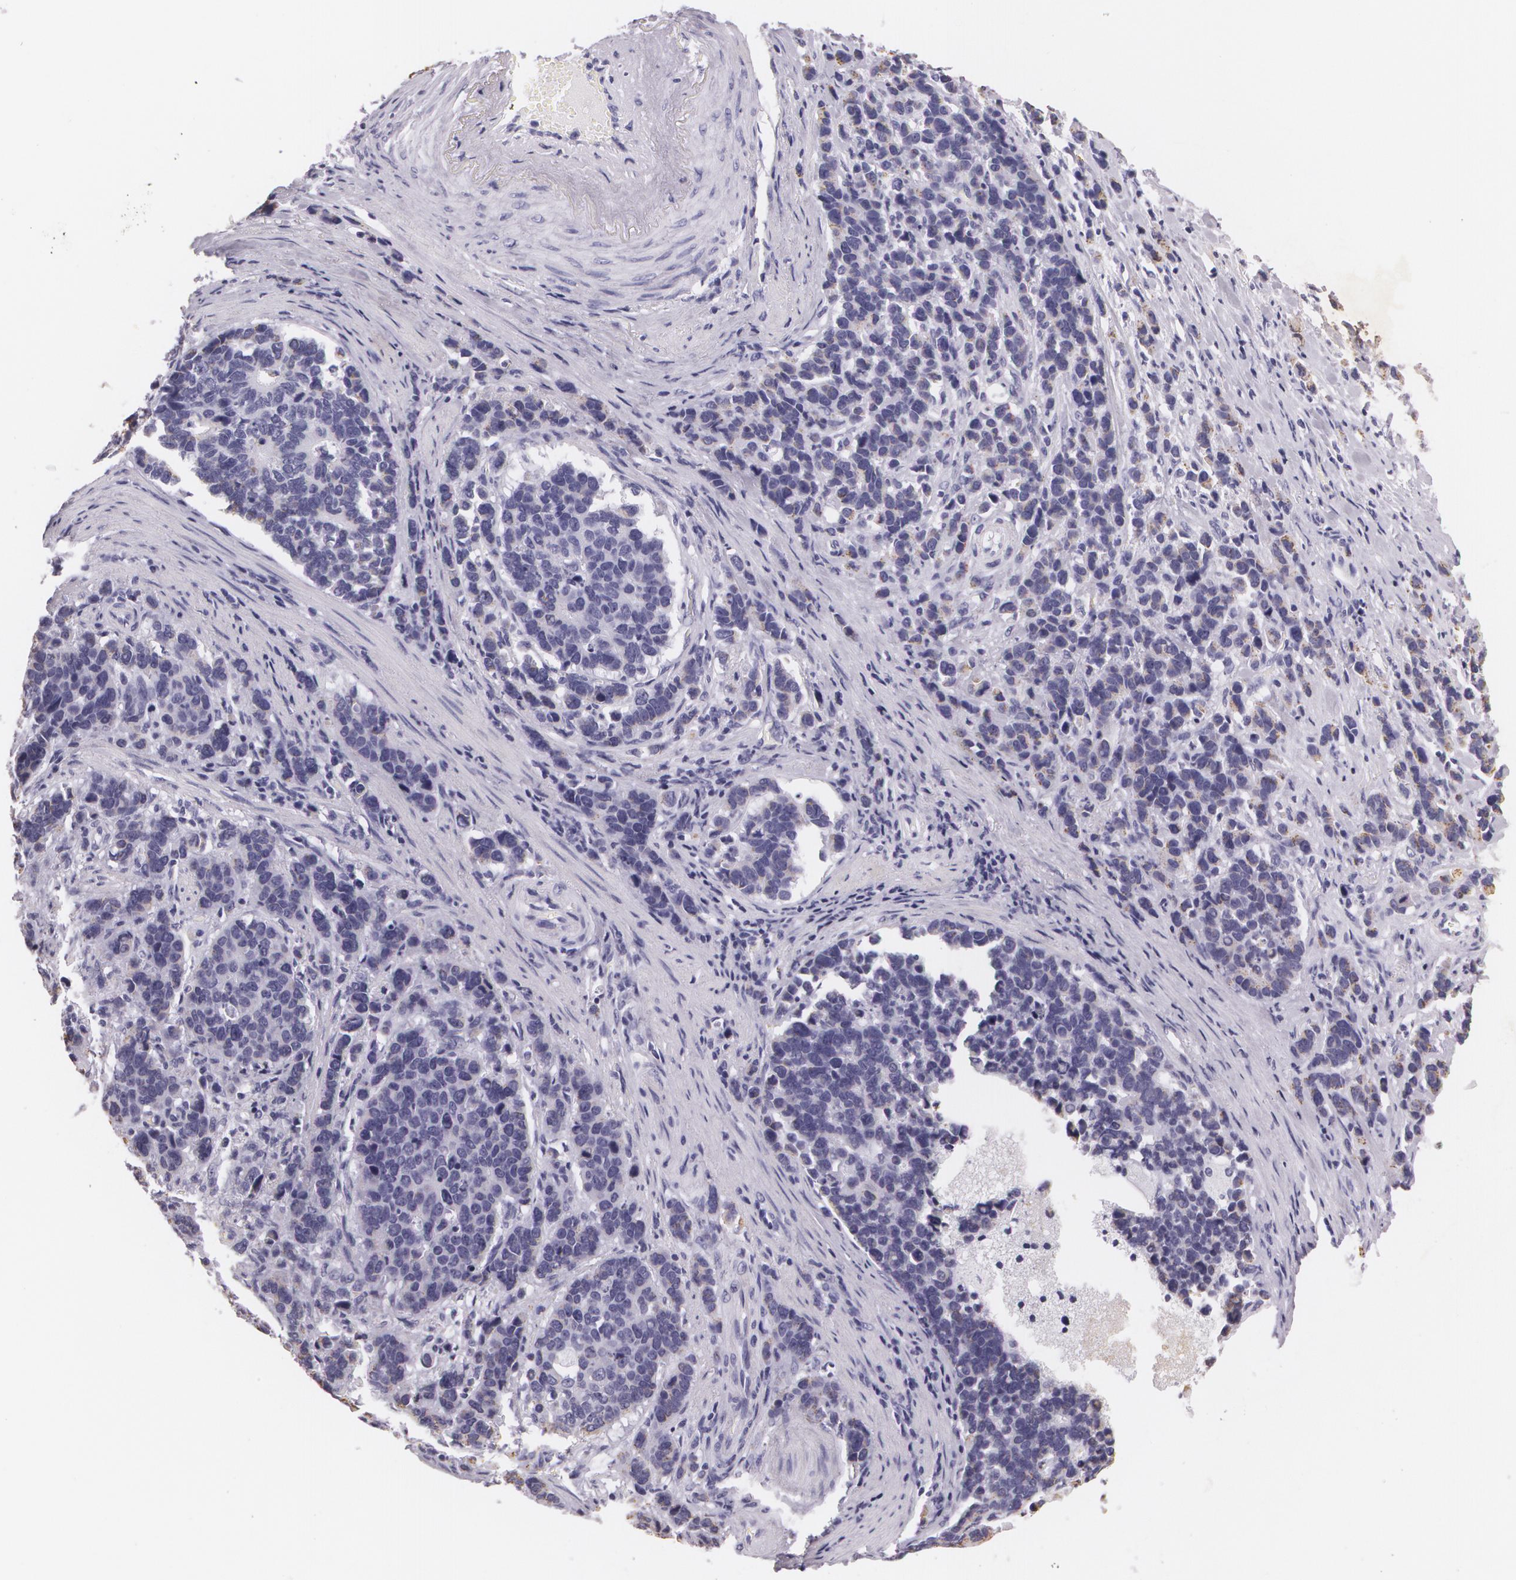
{"staining": {"intensity": "negative", "quantity": "none", "location": "none"}, "tissue": "stomach cancer", "cell_type": "Tumor cells", "image_type": "cancer", "snomed": [{"axis": "morphology", "description": "Adenocarcinoma, NOS"}, {"axis": "topography", "description": "Stomach, upper"}], "caption": "This is a histopathology image of immunohistochemistry (IHC) staining of stomach cancer, which shows no expression in tumor cells.", "gene": "DLG4", "patient": {"sex": "male", "age": 71}}